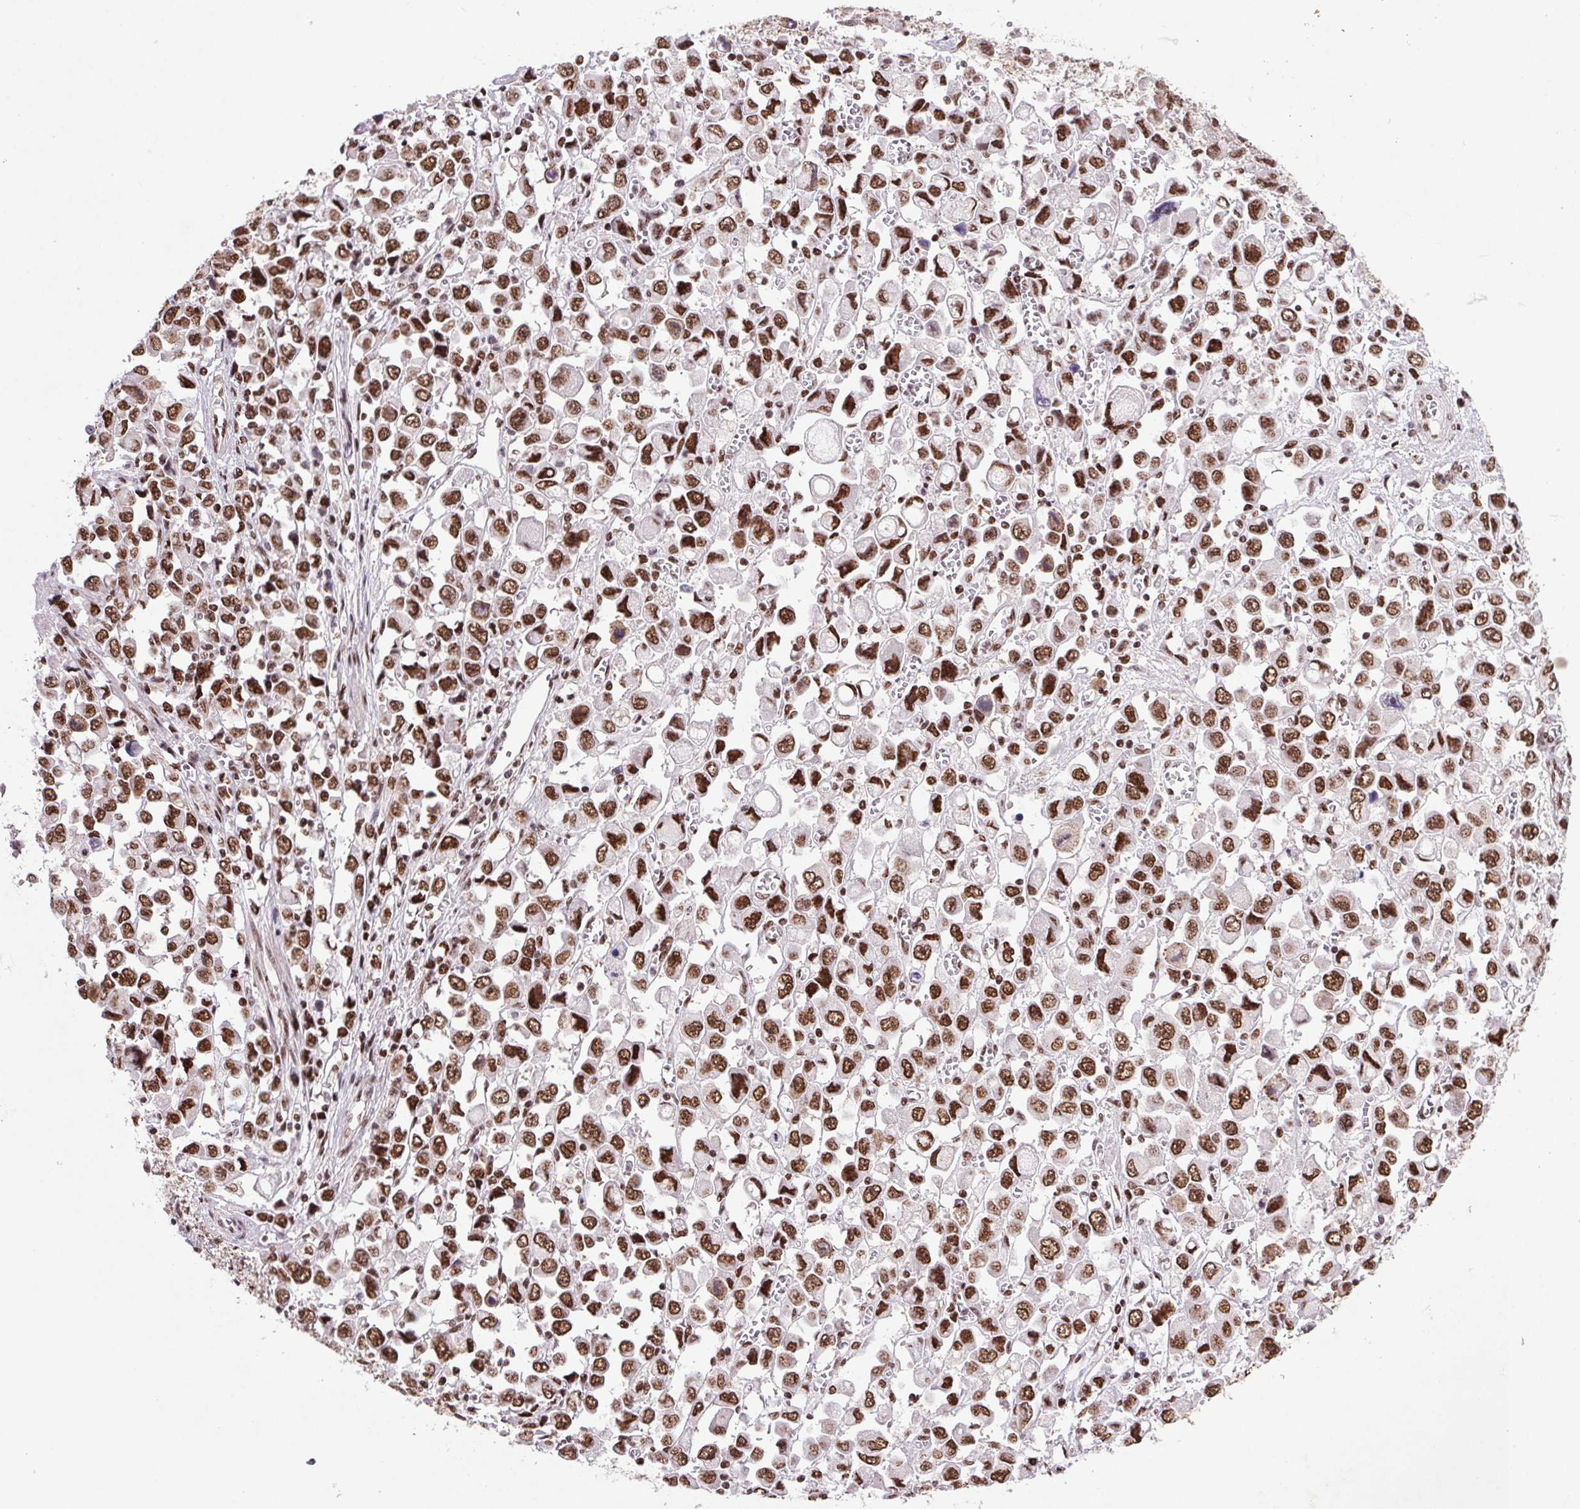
{"staining": {"intensity": "strong", "quantity": ">75%", "location": "nuclear"}, "tissue": "stomach cancer", "cell_type": "Tumor cells", "image_type": "cancer", "snomed": [{"axis": "morphology", "description": "Adenocarcinoma, NOS"}, {"axis": "topography", "description": "Stomach, upper"}], "caption": "A histopathology image of human stomach cancer stained for a protein reveals strong nuclear brown staining in tumor cells. The protein is stained brown, and the nuclei are stained in blue (DAB IHC with brightfield microscopy, high magnification).", "gene": "LDLRAD4", "patient": {"sex": "male", "age": 70}}